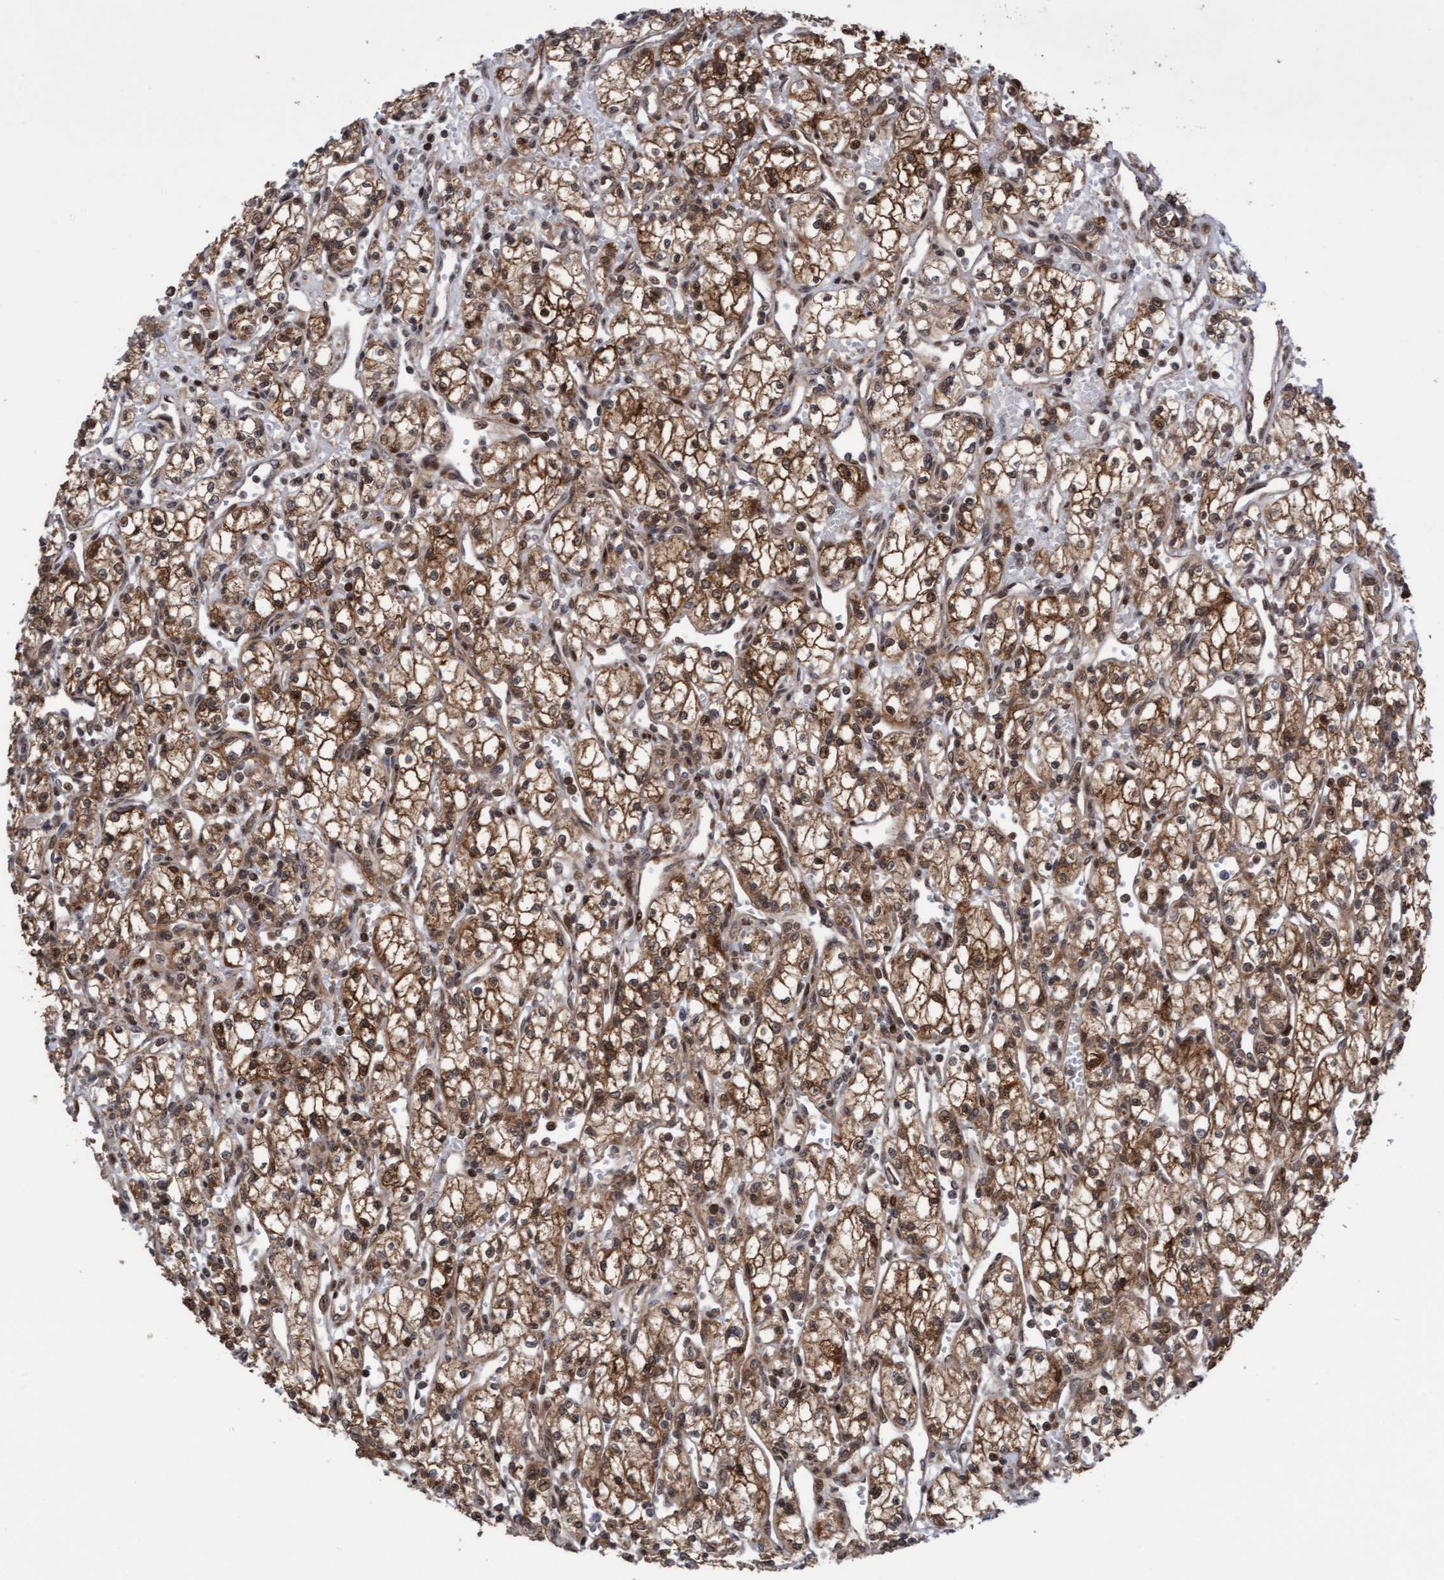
{"staining": {"intensity": "moderate", "quantity": ">75%", "location": "cytoplasmic/membranous,nuclear"}, "tissue": "renal cancer", "cell_type": "Tumor cells", "image_type": "cancer", "snomed": [{"axis": "morphology", "description": "Adenocarcinoma, NOS"}, {"axis": "topography", "description": "Kidney"}], "caption": "Adenocarcinoma (renal) was stained to show a protein in brown. There is medium levels of moderate cytoplasmic/membranous and nuclear expression in approximately >75% of tumor cells. (Brightfield microscopy of DAB IHC at high magnification).", "gene": "ITFG1", "patient": {"sex": "male", "age": 59}}